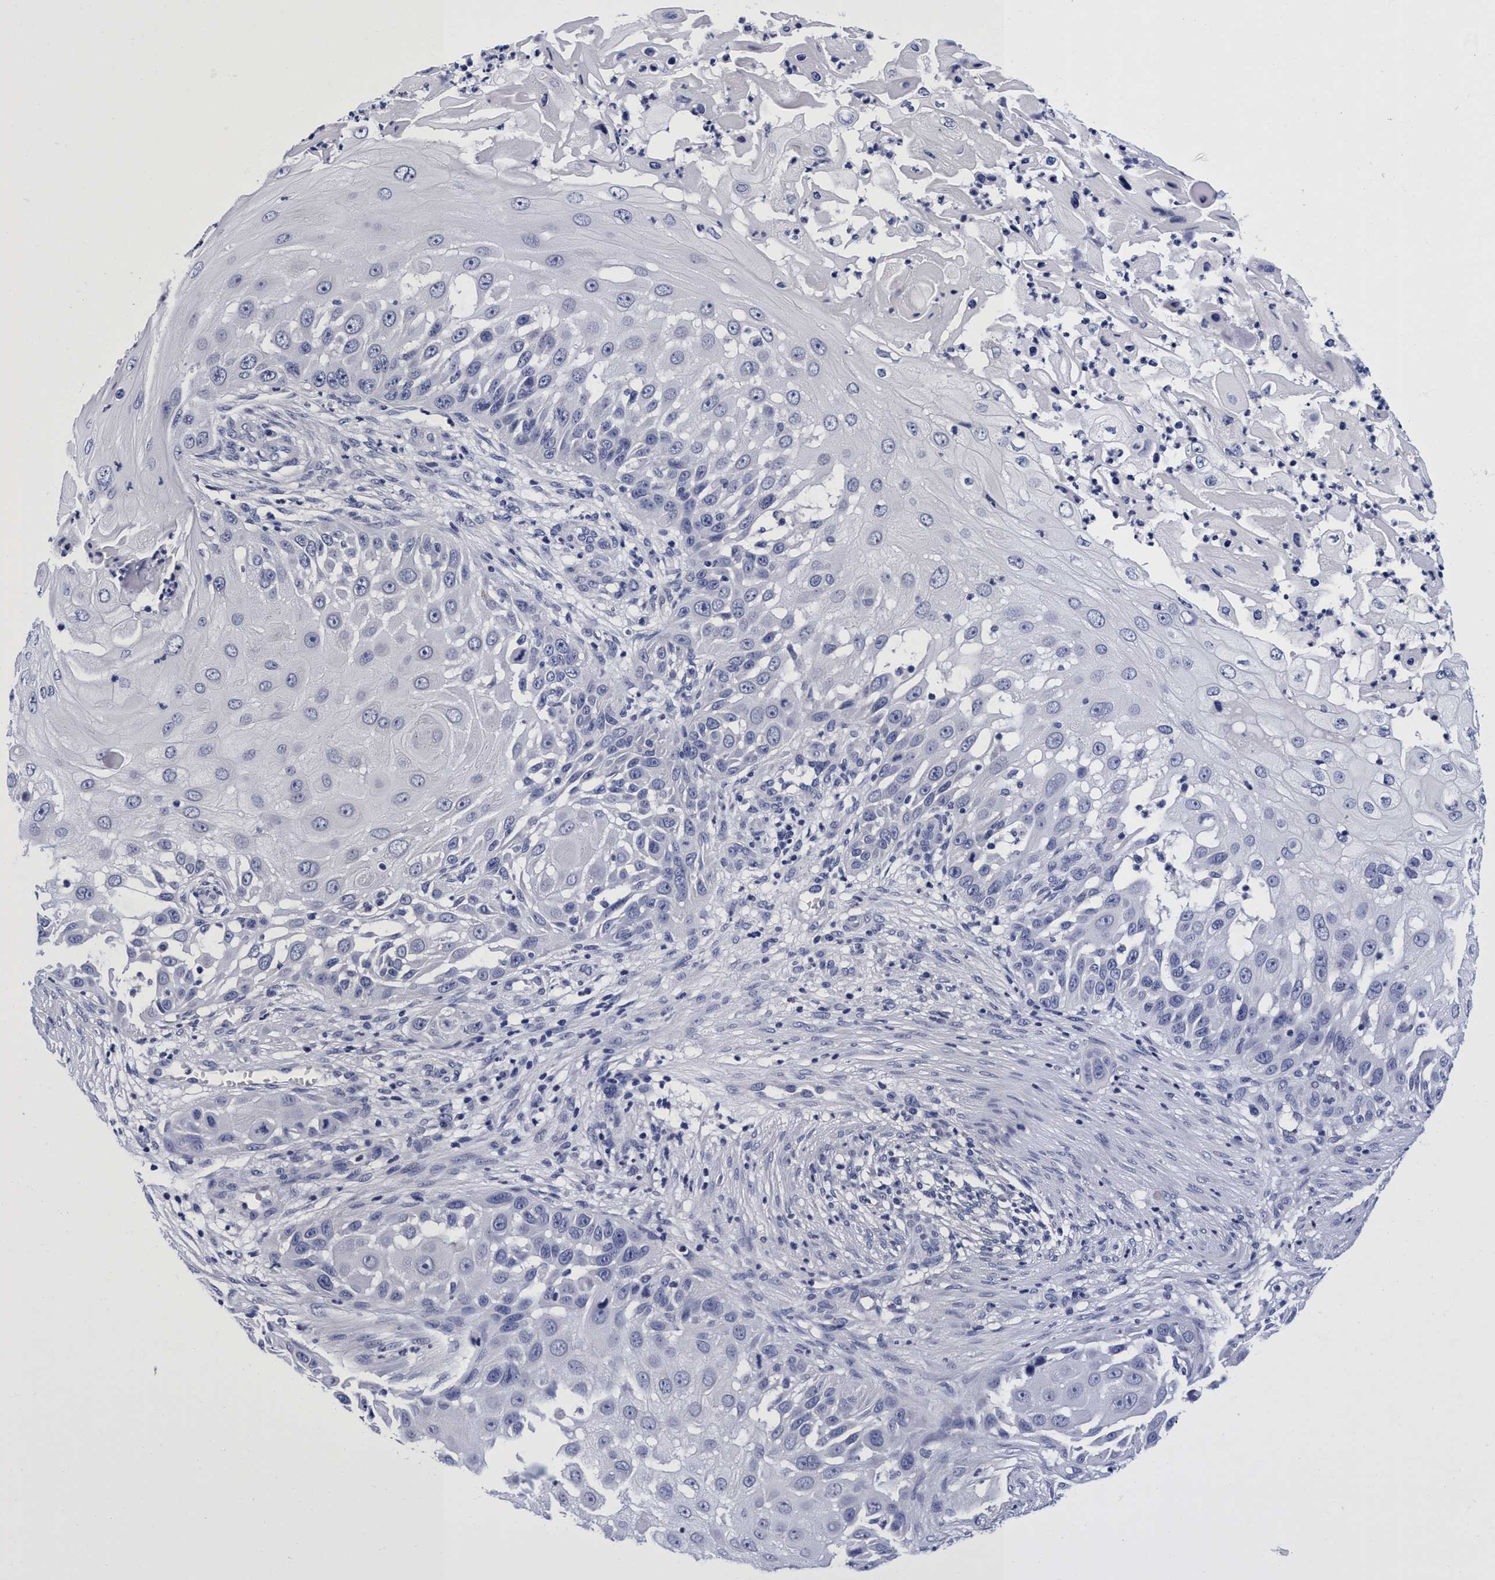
{"staining": {"intensity": "negative", "quantity": "none", "location": "none"}, "tissue": "skin cancer", "cell_type": "Tumor cells", "image_type": "cancer", "snomed": [{"axis": "morphology", "description": "Squamous cell carcinoma, NOS"}, {"axis": "topography", "description": "Skin"}], "caption": "There is no significant positivity in tumor cells of skin squamous cell carcinoma. (Stains: DAB (3,3'-diaminobenzidine) IHC with hematoxylin counter stain, Microscopy: brightfield microscopy at high magnification).", "gene": "PLPPR1", "patient": {"sex": "female", "age": 44}}